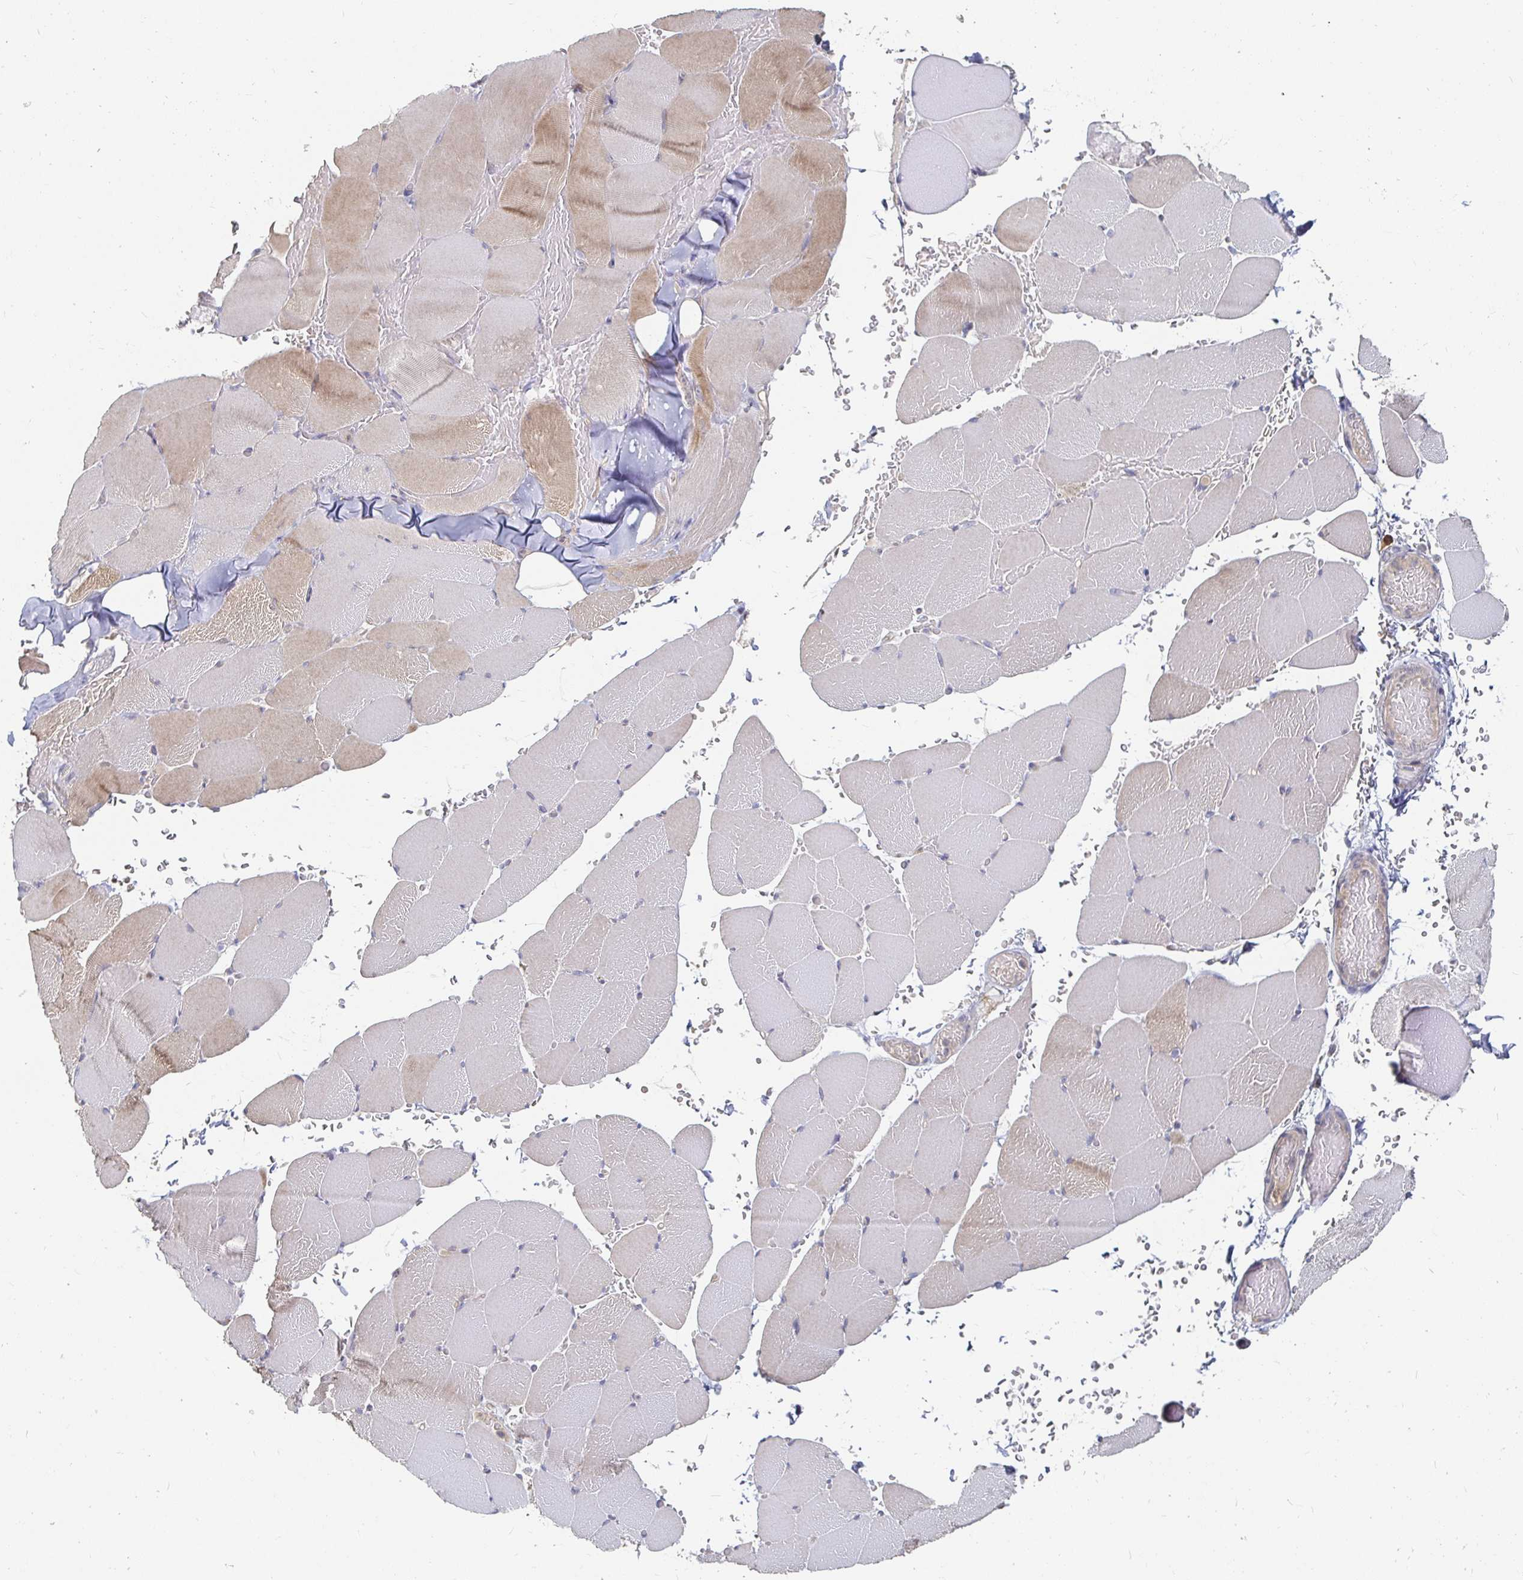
{"staining": {"intensity": "weak", "quantity": "<25%", "location": "cytoplasmic/membranous"}, "tissue": "skeletal muscle", "cell_type": "Myocytes", "image_type": "normal", "snomed": [{"axis": "morphology", "description": "Normal tissue, NOS"}, {"axis": "topography", "description": "Skeletal muscle"}], "caption": "Immunohistochemical staining of normal human skeletal muscle shows no significant staining in myocytes. Nuclei are stained in blue.", "gene": "MEIS1", "patient": {"sex": "female", "age": 37}}